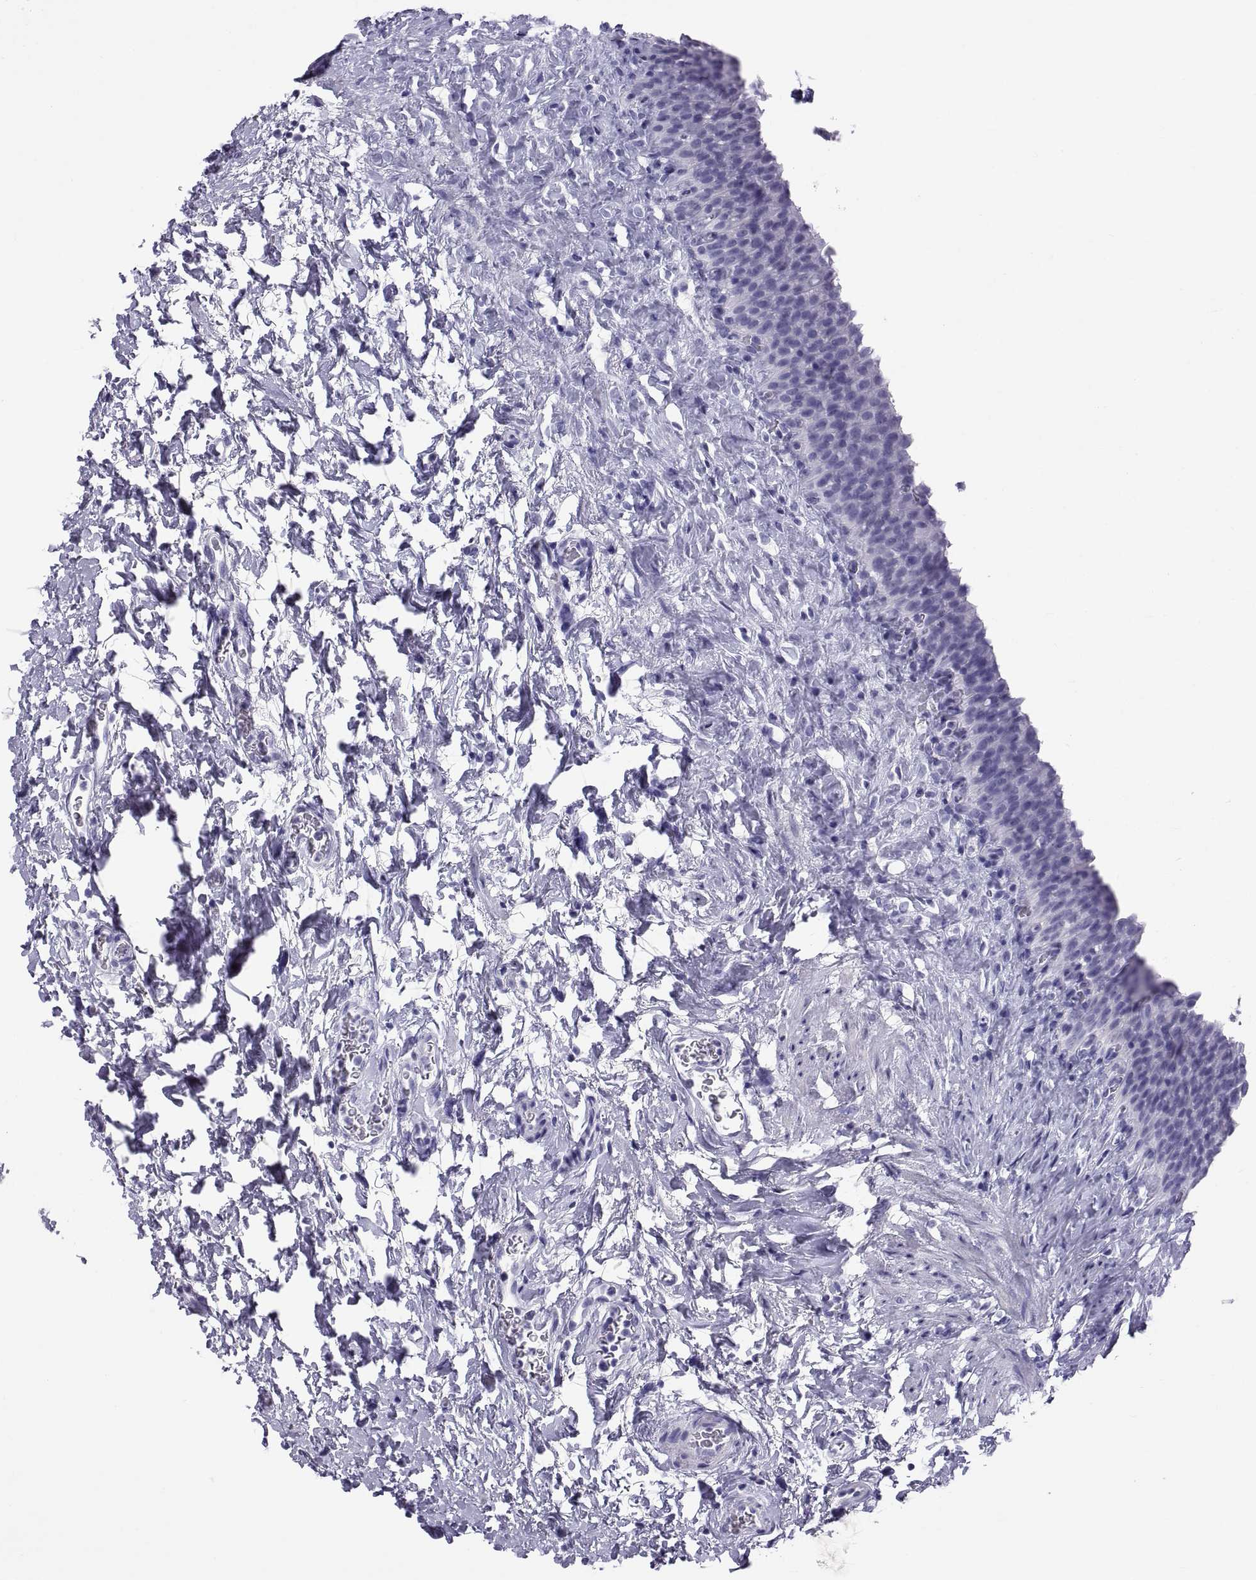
{"staining": {"intensity": "negative", "quantity": "none", "location": "none"}, "tissue": "urinary bladder", "cell_type": "Urothelial cells", "image_type": "normal", "snomed": [{"axis": "morphology", "description": "Normal tissue, NOS"}, {"axis": "topography", "description": "Urinary bladder"}], "caption": "The micrograph demonstrates no staining of urothelial cells in unremarkable urinary bladder.", "gene": "CT47A10", "patient": {"sex": "male", "age": 76}}